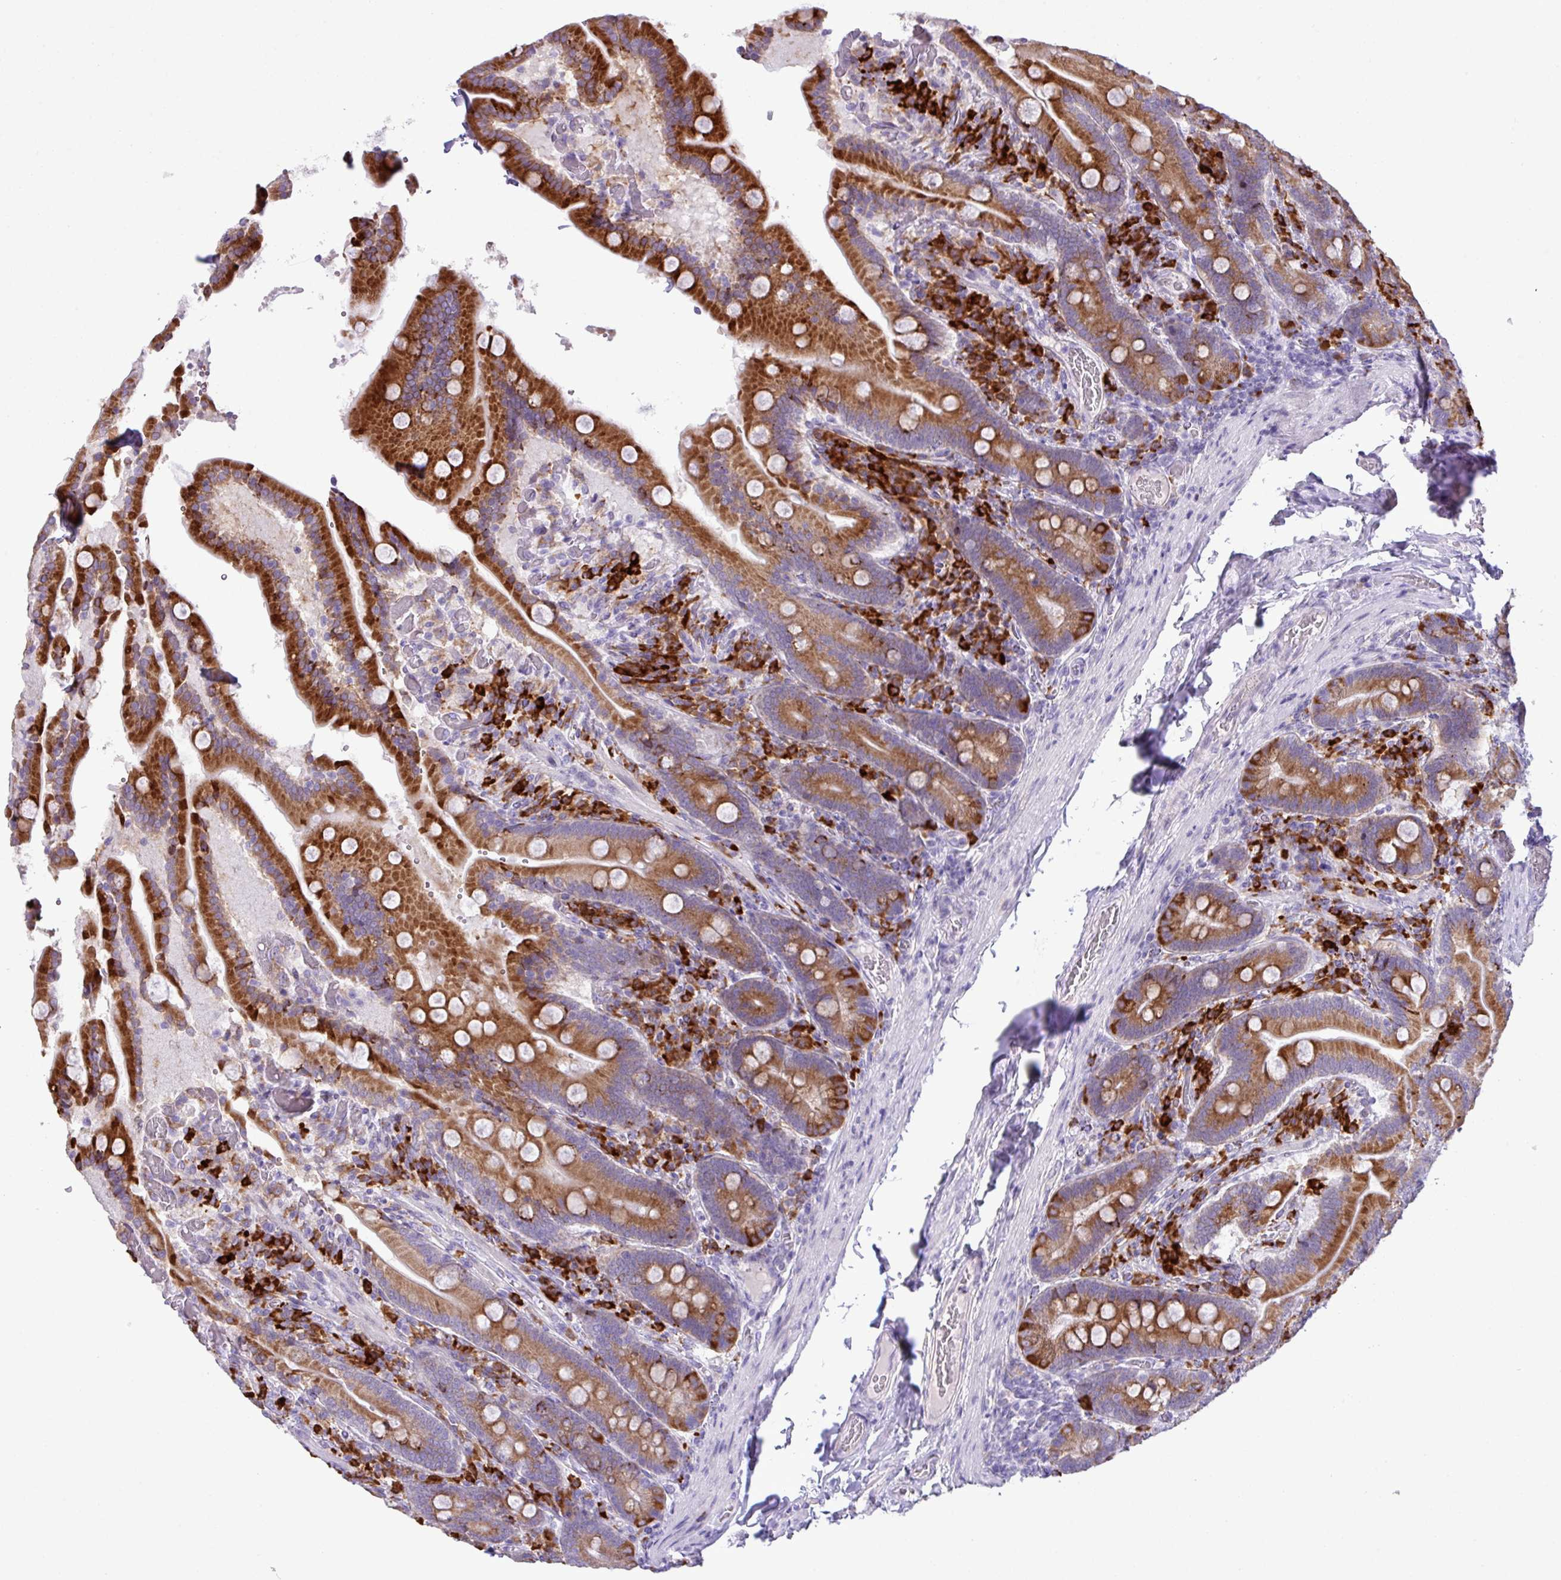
{"staining": {"intensity": "strong", "quantity": ">75%", "location": "cytoplasmic/membranous"}, "tissue": "duodenum", "cell_type": "Glandular cells", "image_type": "normal", "snomed": [{"axis": "morphology", "description": "Normal tissue, NOS"}, {"axis": "topography", "description": "Duodenum"}], "caption": "Protein staining of unremarkable duodenum displays strong cytoplasmic/membranous expression in about >75% of glandular cells. Ihc stains the protein in brown and the nuclei are stained blue.", "gene": "RGS21", "patient": {"sex": "female", "age": 62}}